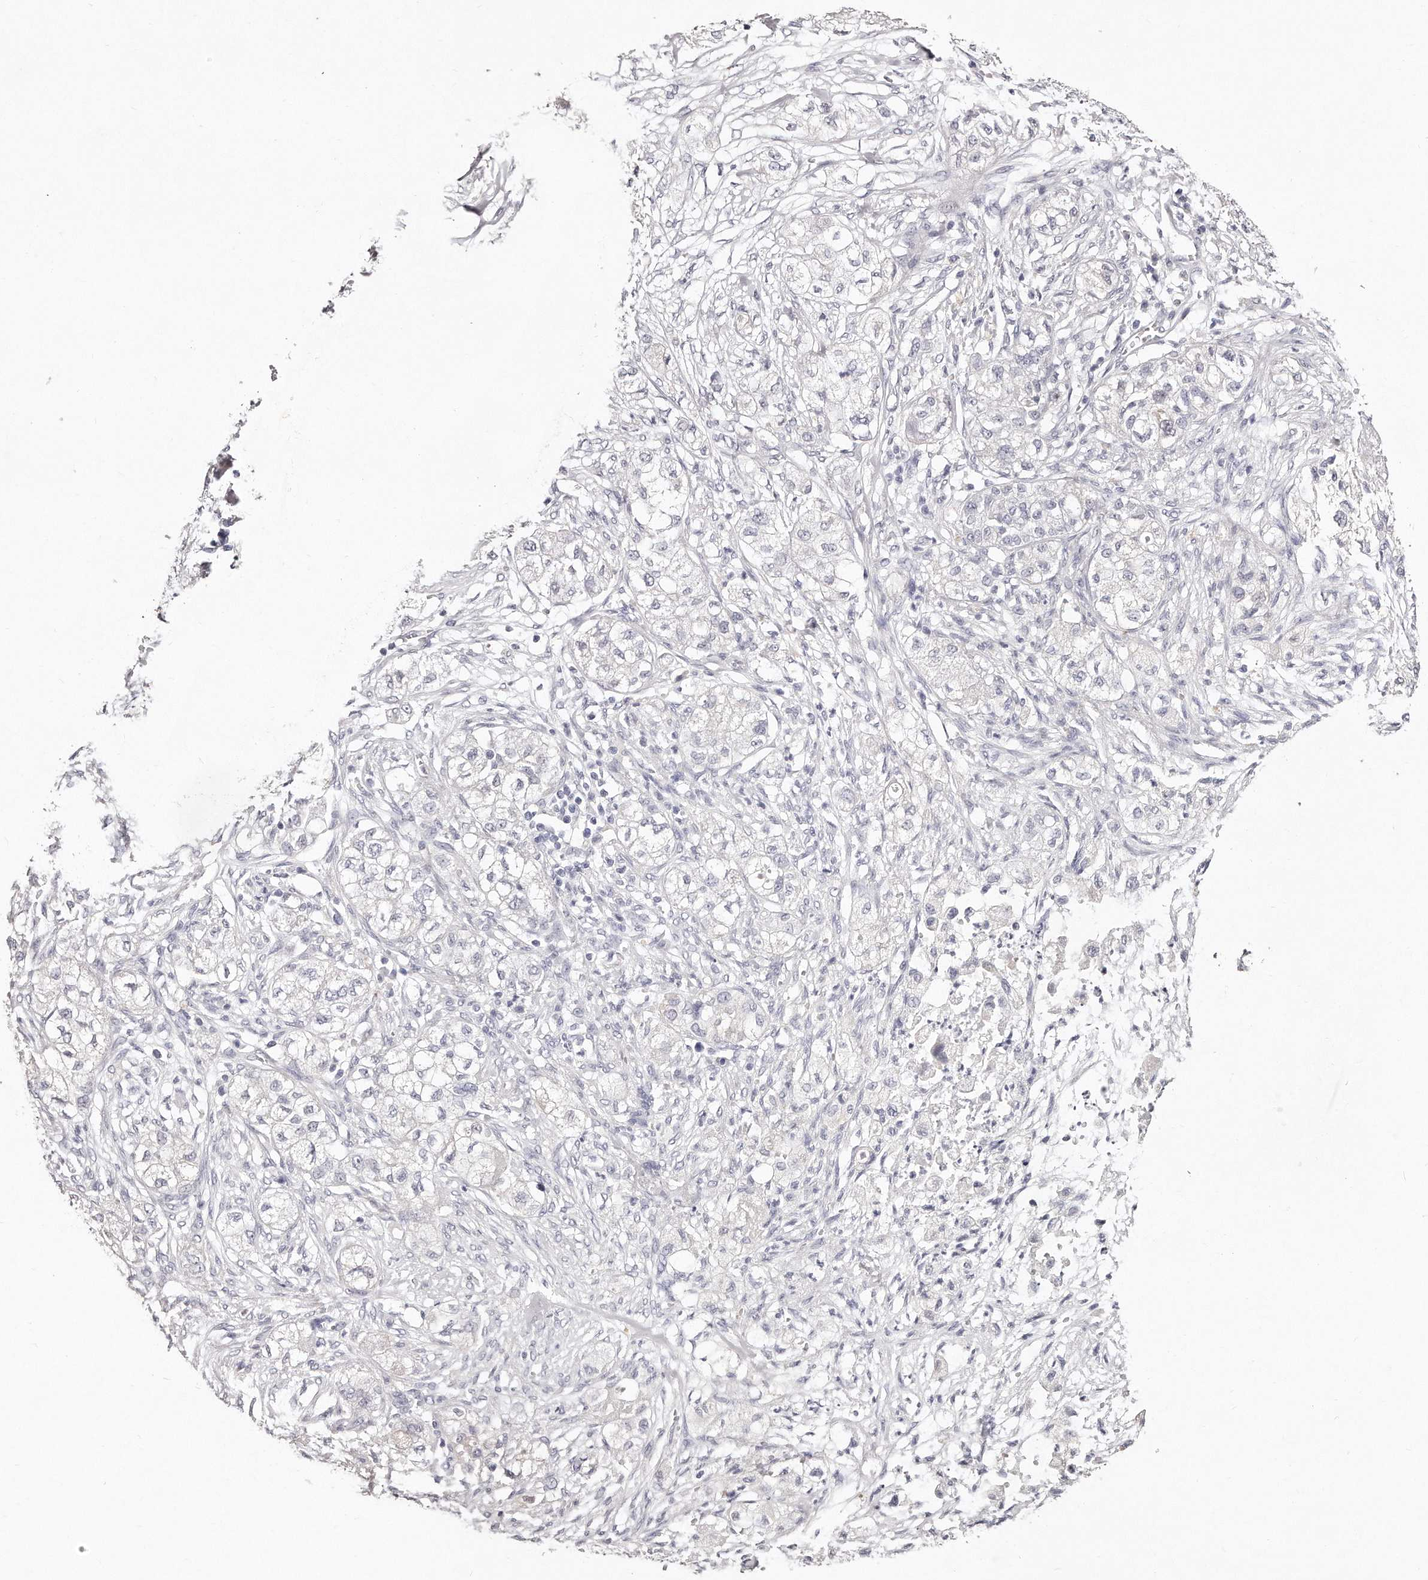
{"staining": {"intensity": "negative", "quantity": "none", "location": "none"}, "tissue": "pancreatic cancer", "cell_type": "Tumor cells", "image_type": "cancer", "snomed": [{"axis": "morphology", "description": "Adenocarcinoma, NOS"}, {"axis": "topography", "description": "Pancreas"}], "caption": "This is a photomicrograph of IHC staining of pancreatic cancer (adenocarcinoma), which shows no positivity in tumor cells.", "gene": "GDA", "patient": {"sex": "female", "age": 78}}